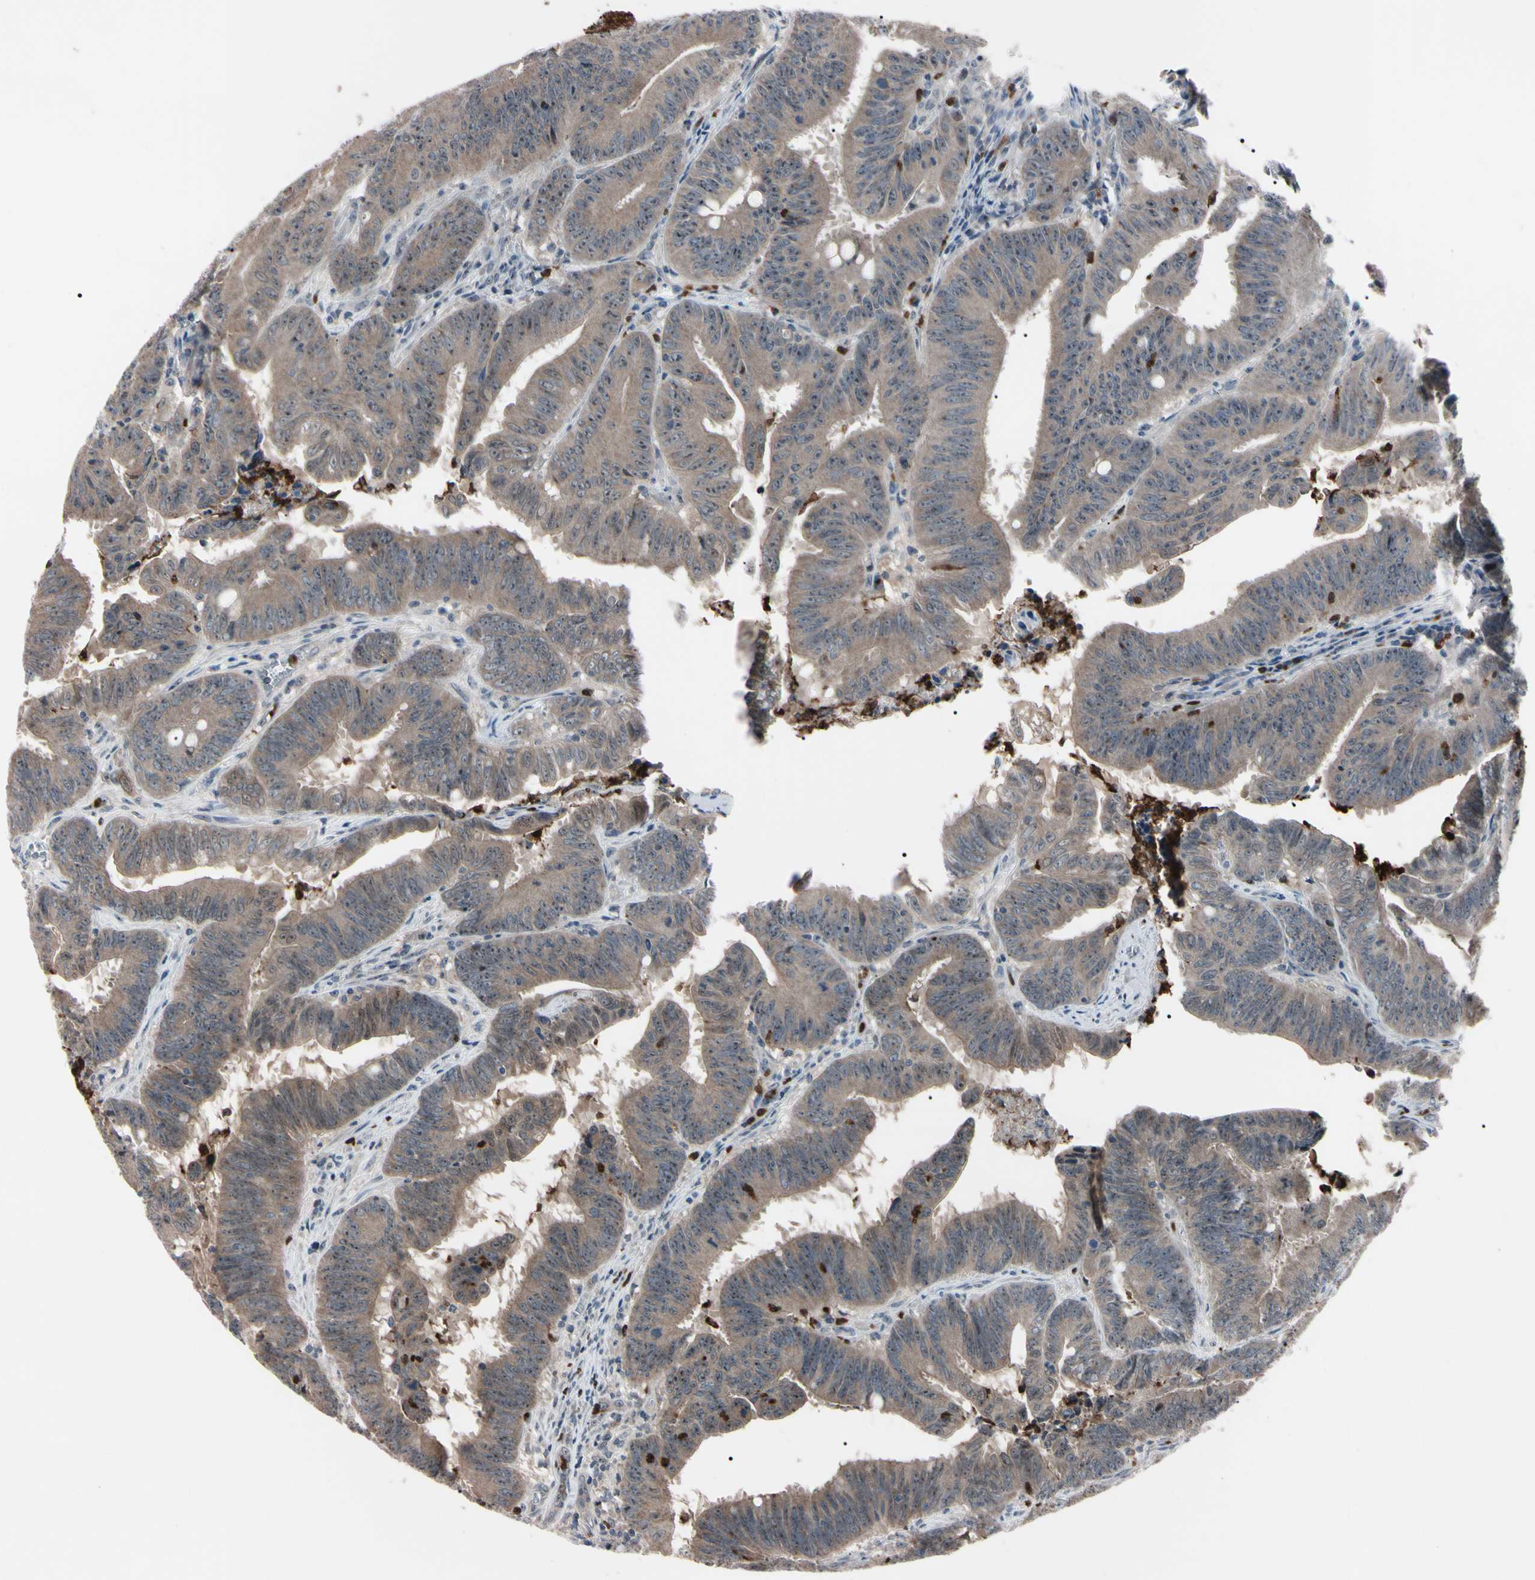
{"staining": {"intensity": "moderate", "quantity": ">75%", "location": "cytoplasmic/membranous"}, "tissue": "colorectal cancer", "cell_type": "Tumor cells", "image_type": "cancer", "snomed": [{"axis": "morphology", "description": "Adenocarcinoma, NOS"}, {"axis": "topography", "description": "Colon"}], "caption": "Approximately >75% of tumor cells in human colorectal cancer reveal moderate cytoplasmic/membranous protein positivity as visualized by brown immunohistochemical staining.", "gene": "TRAF5", "patient": {"sex": "male", "age": 45}}